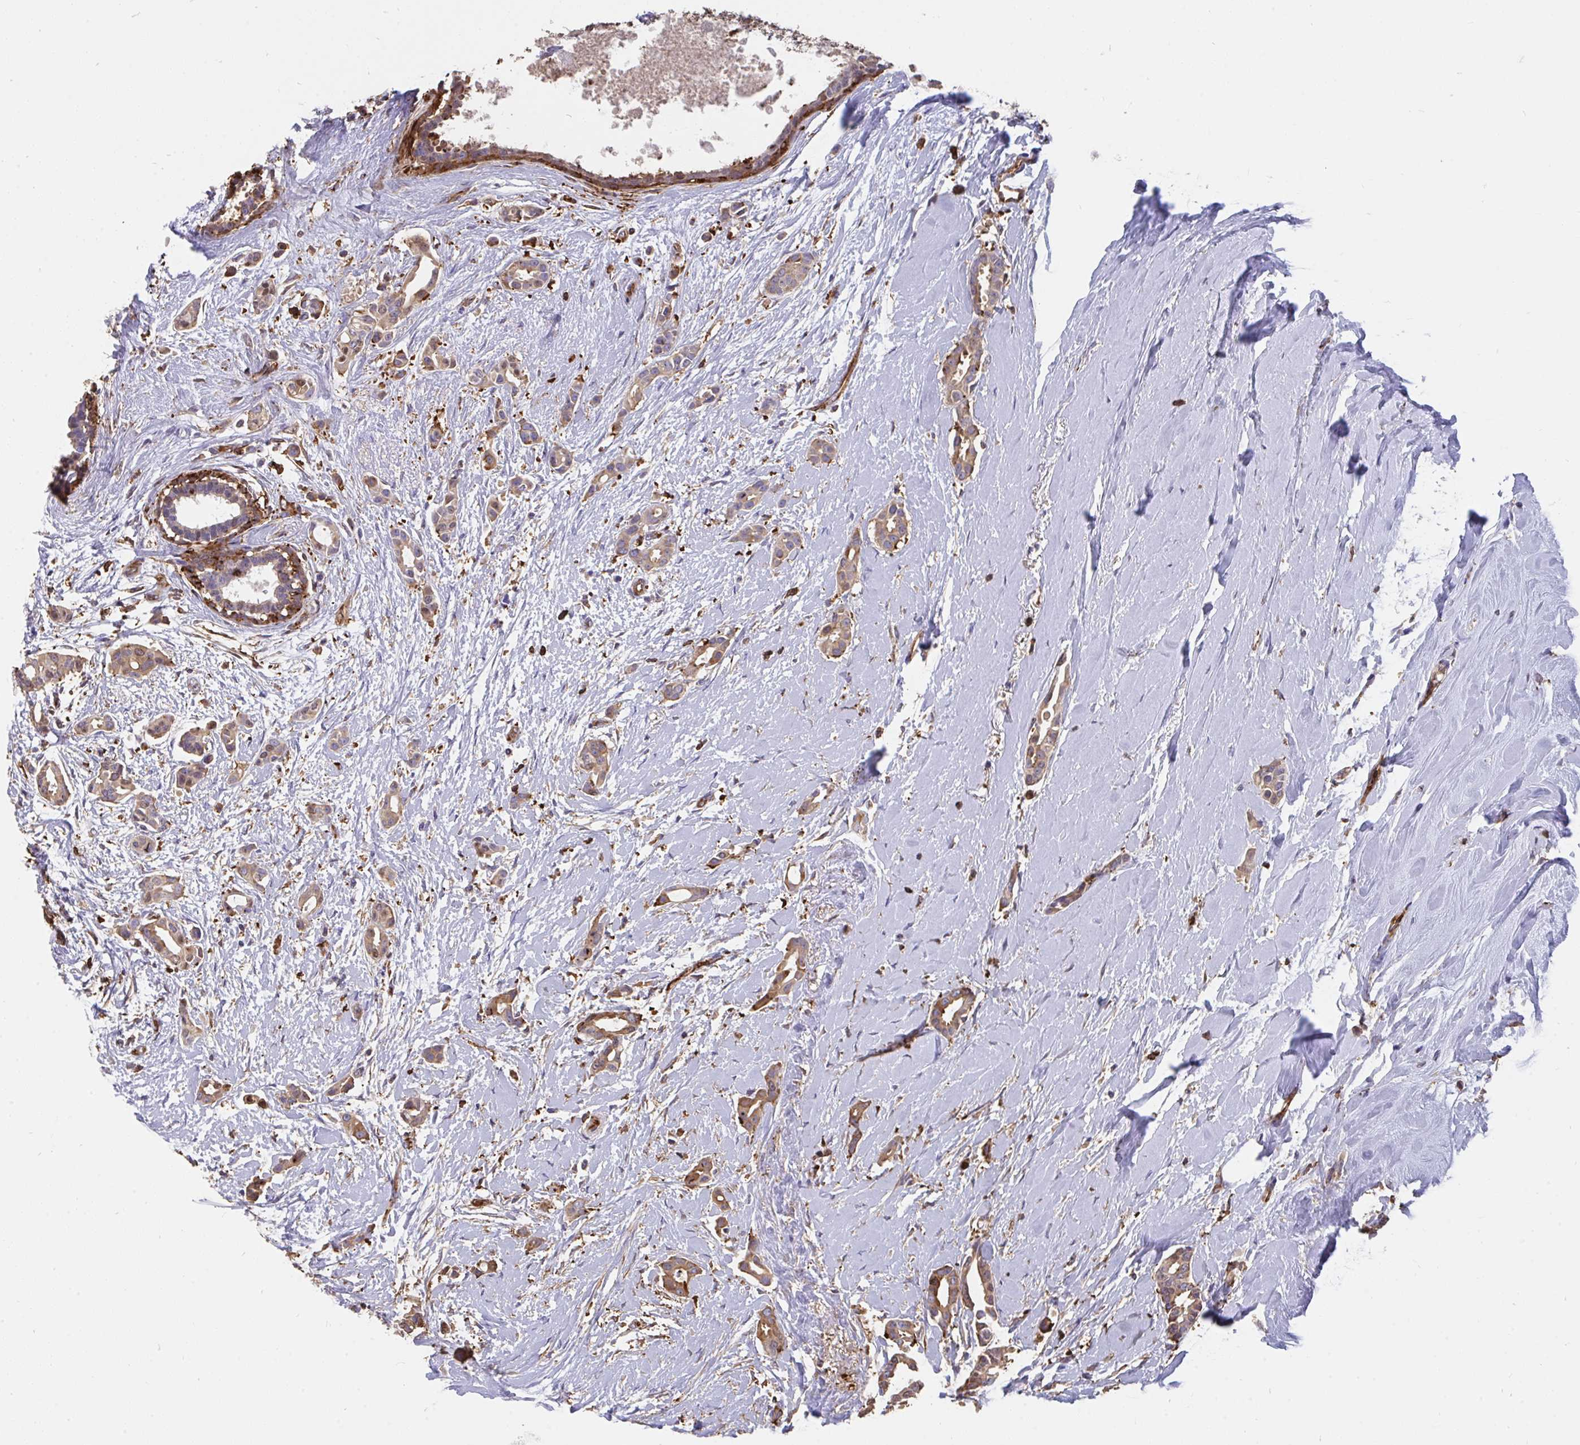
{"staining": {"intensity": "moderate", "quantity": "25%-75%", "location": "cytoplasmic/membranous"}, "tissue": "breast cancer", "cell_type": "Tumor cells", "image_type": "cancer", "snomed": [{"axis": "morphology", "description": "Duct carcinoma"}, {"axis": "topography", "description": "Breast"}], "caption": "A brown stain highlights moderate cytoplasmic/membranous expression of a protein in breast cancer tumor cells.", "gene": "CFL1", "patient": {"sex": "female", "age": 64}}